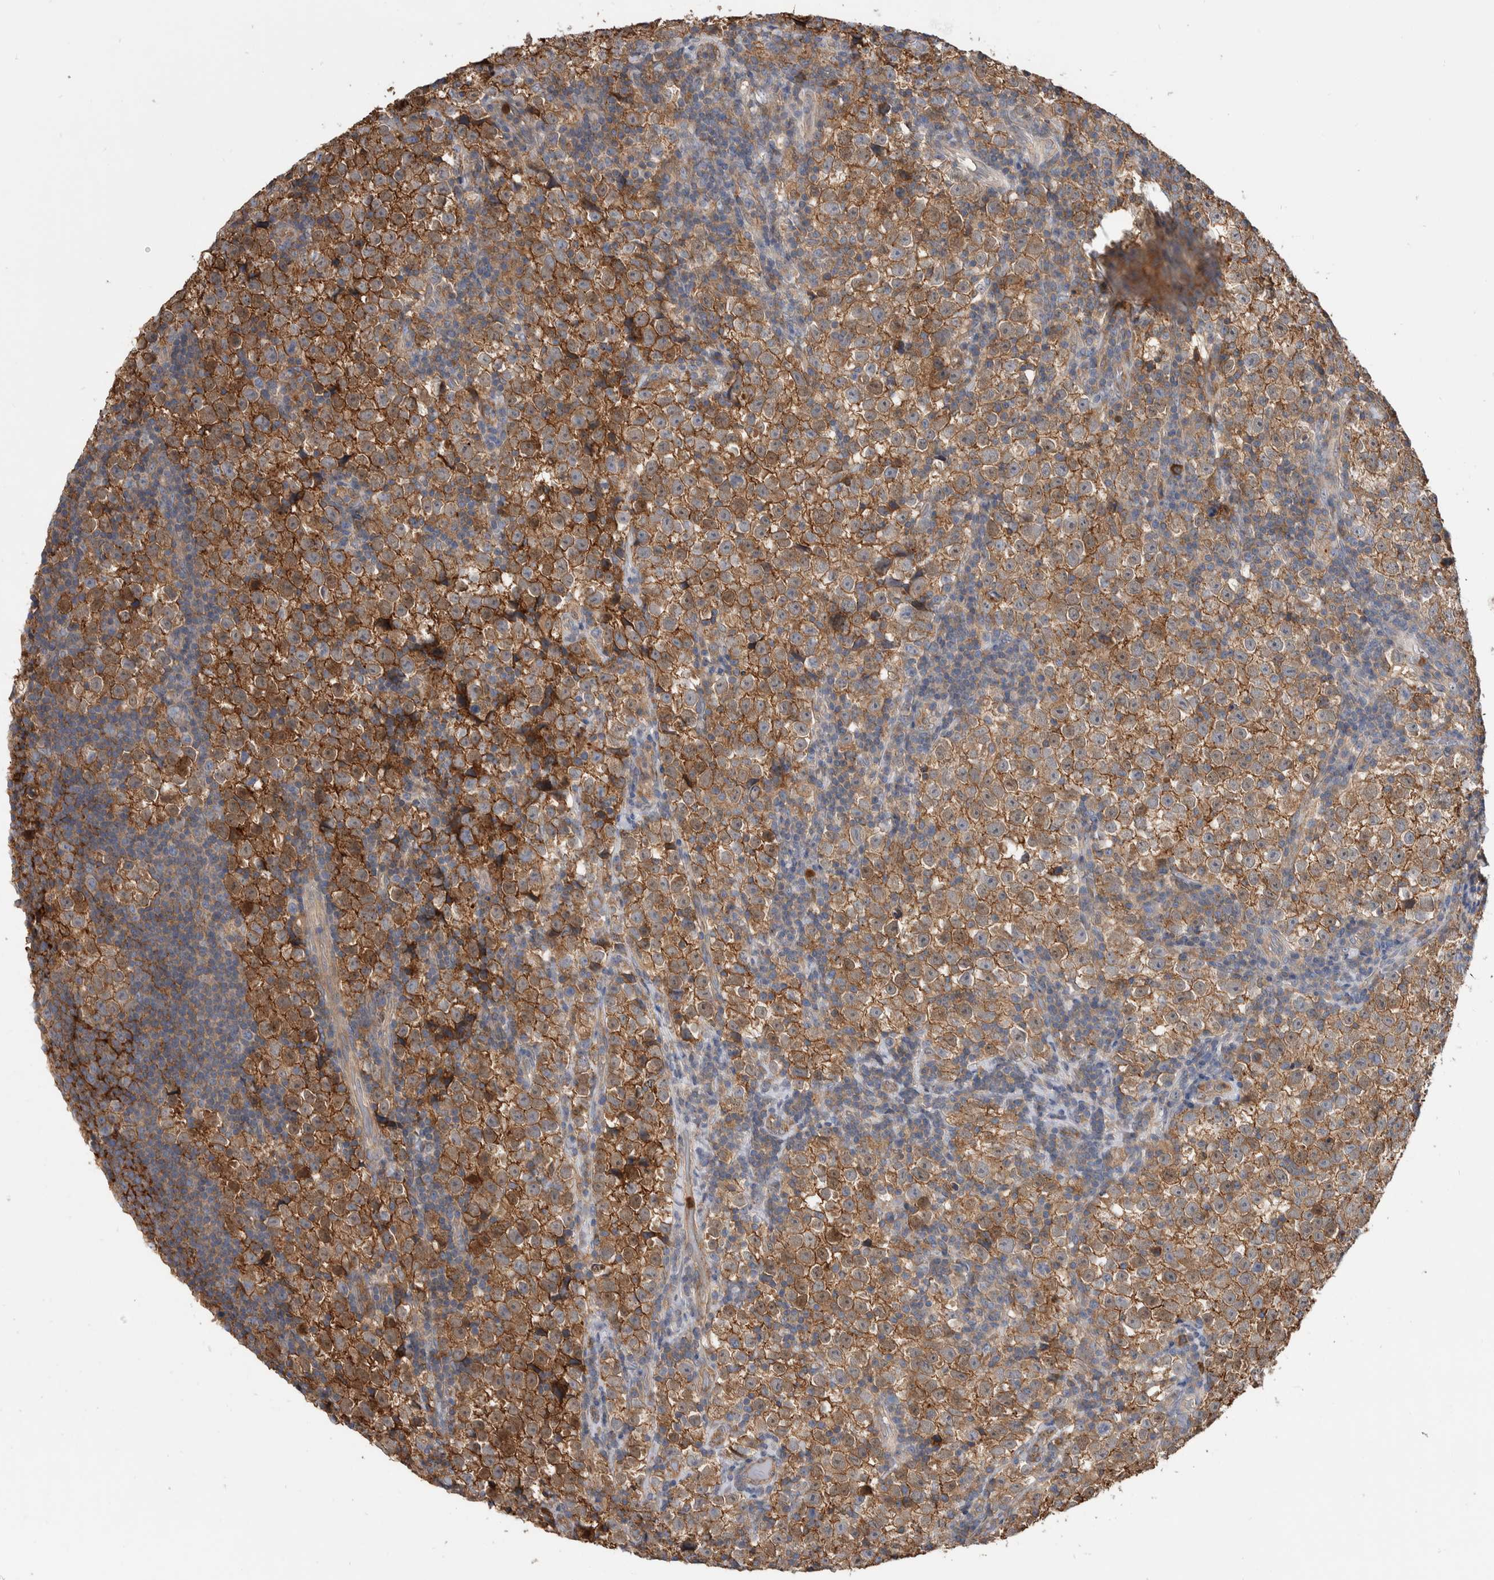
{"staining": {"intensity": "moderate", "quantity": ">75%", "location": "cytoplasmic/membranous"}, "tissue": "testis cancer", "cell_type": "Tumor cells", "image_type": "cancer", "snomed": [{"axis": "morphology", "description": "Normal tissue, NOS"}, {"axis": "morphology", "description": "Seminoma, NOS"}, {"axis": "topography", "description": "Testis"}], "caption": "This photomicrograph exhibits testis cancer stained with immunohistochemistry (IHC) to label a protein in brown. The cytoplasmic/membranous of tumor cells show moderate positivity for the protein. Nuclei are counter-stained blue.", "gene": "SDCBP", "patient": {"sex": "male", "age": 43}}